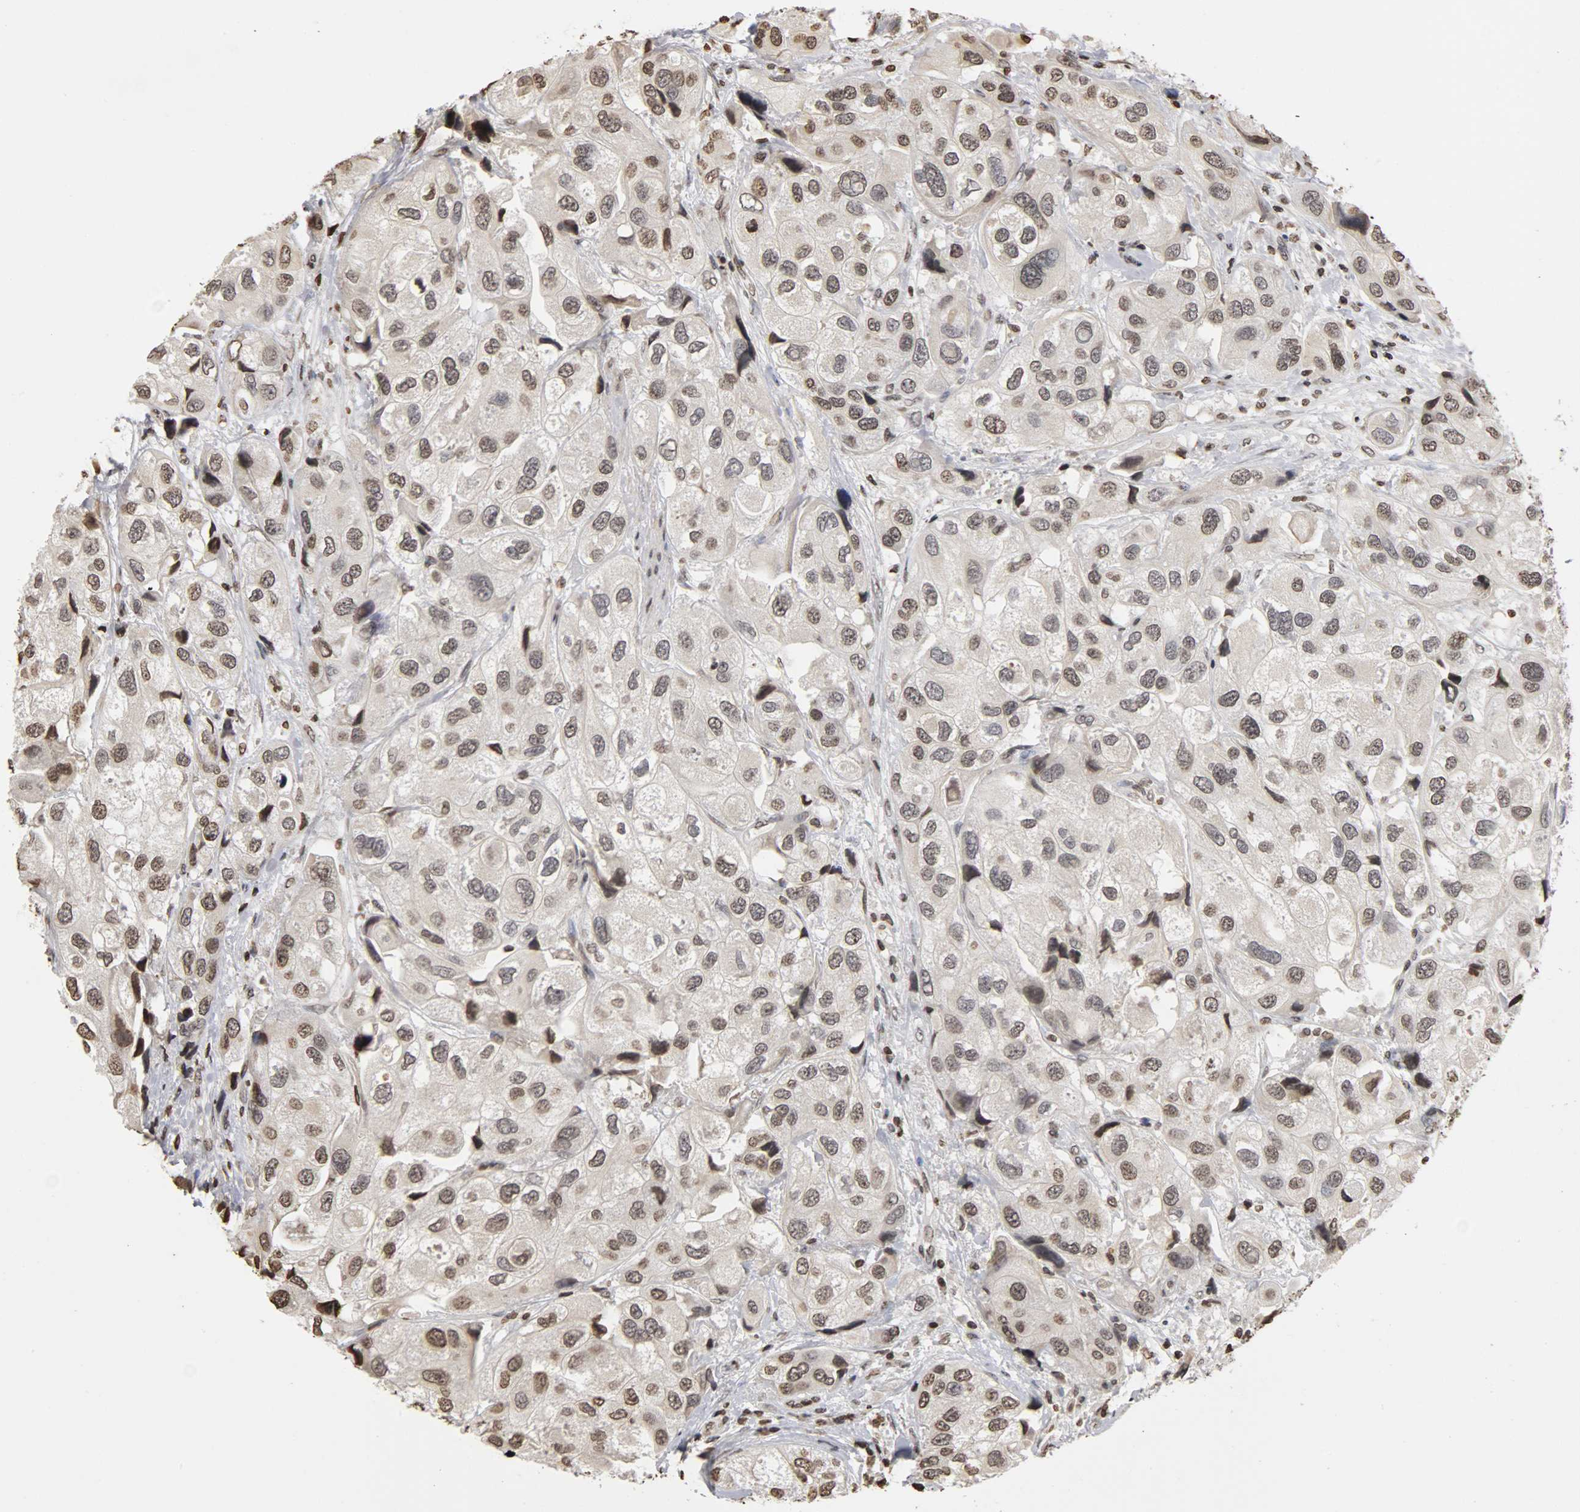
{"staining": {"intensity": "weak", "quantity": "25%-75%", "location": "nuclear"}, "tissue": "urothelial cancer", "cell_type": "Tumor cells", "image_type": "cancer", "snomed": [{"axis": "morphology", "description": "Urothelial carcinoma, High grade"}, {"axis": "topography", "description": "Urinary bladder"}], "caption": "Urothelial cancer stained for a protein shows weak nuclear positivity in tumor cells.", "gene": "ERCC2", "patient": {"sex": "female", "age": 64}}